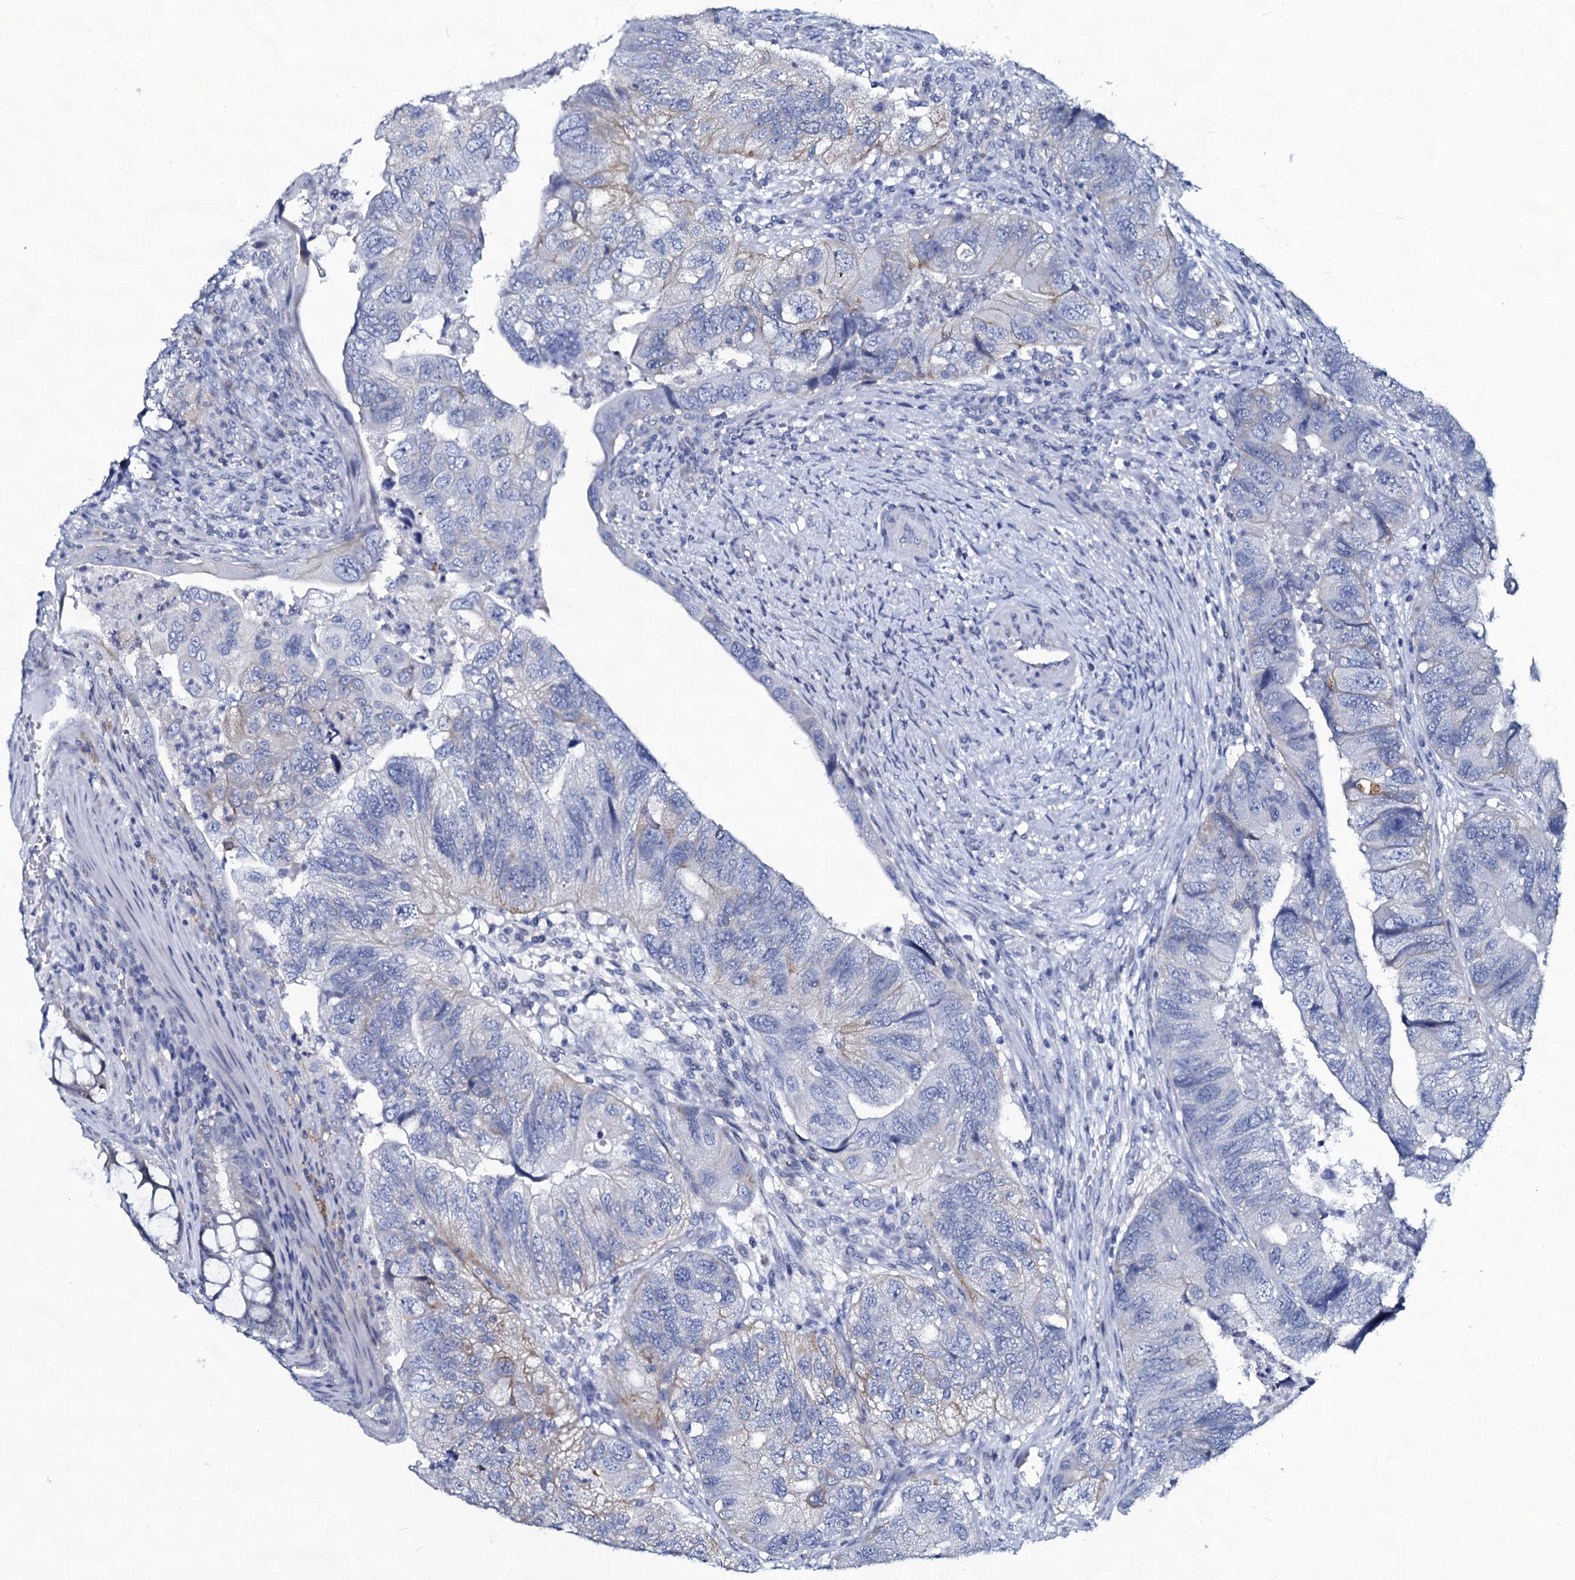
{"staining": {"intensity": "weak", "quantity": "<25%", "location": "cytoplasmic/membranous"}, "tissue": "colorectal cancer", "cell_type": "Tumor cells", "image_type": "cancer", "snomed": [{"axis": "morphology", "description": "Adenocarcinoma, NOS"}, {"axis": "topography", "description": "Rectum"}], "caption": "A micrograph of colorectal adenocarcinoma stained for a protein displays no brown staining in tumor cells.", "gene": "SLC4A7", "patient": {"sex": "male", "age": 63}}